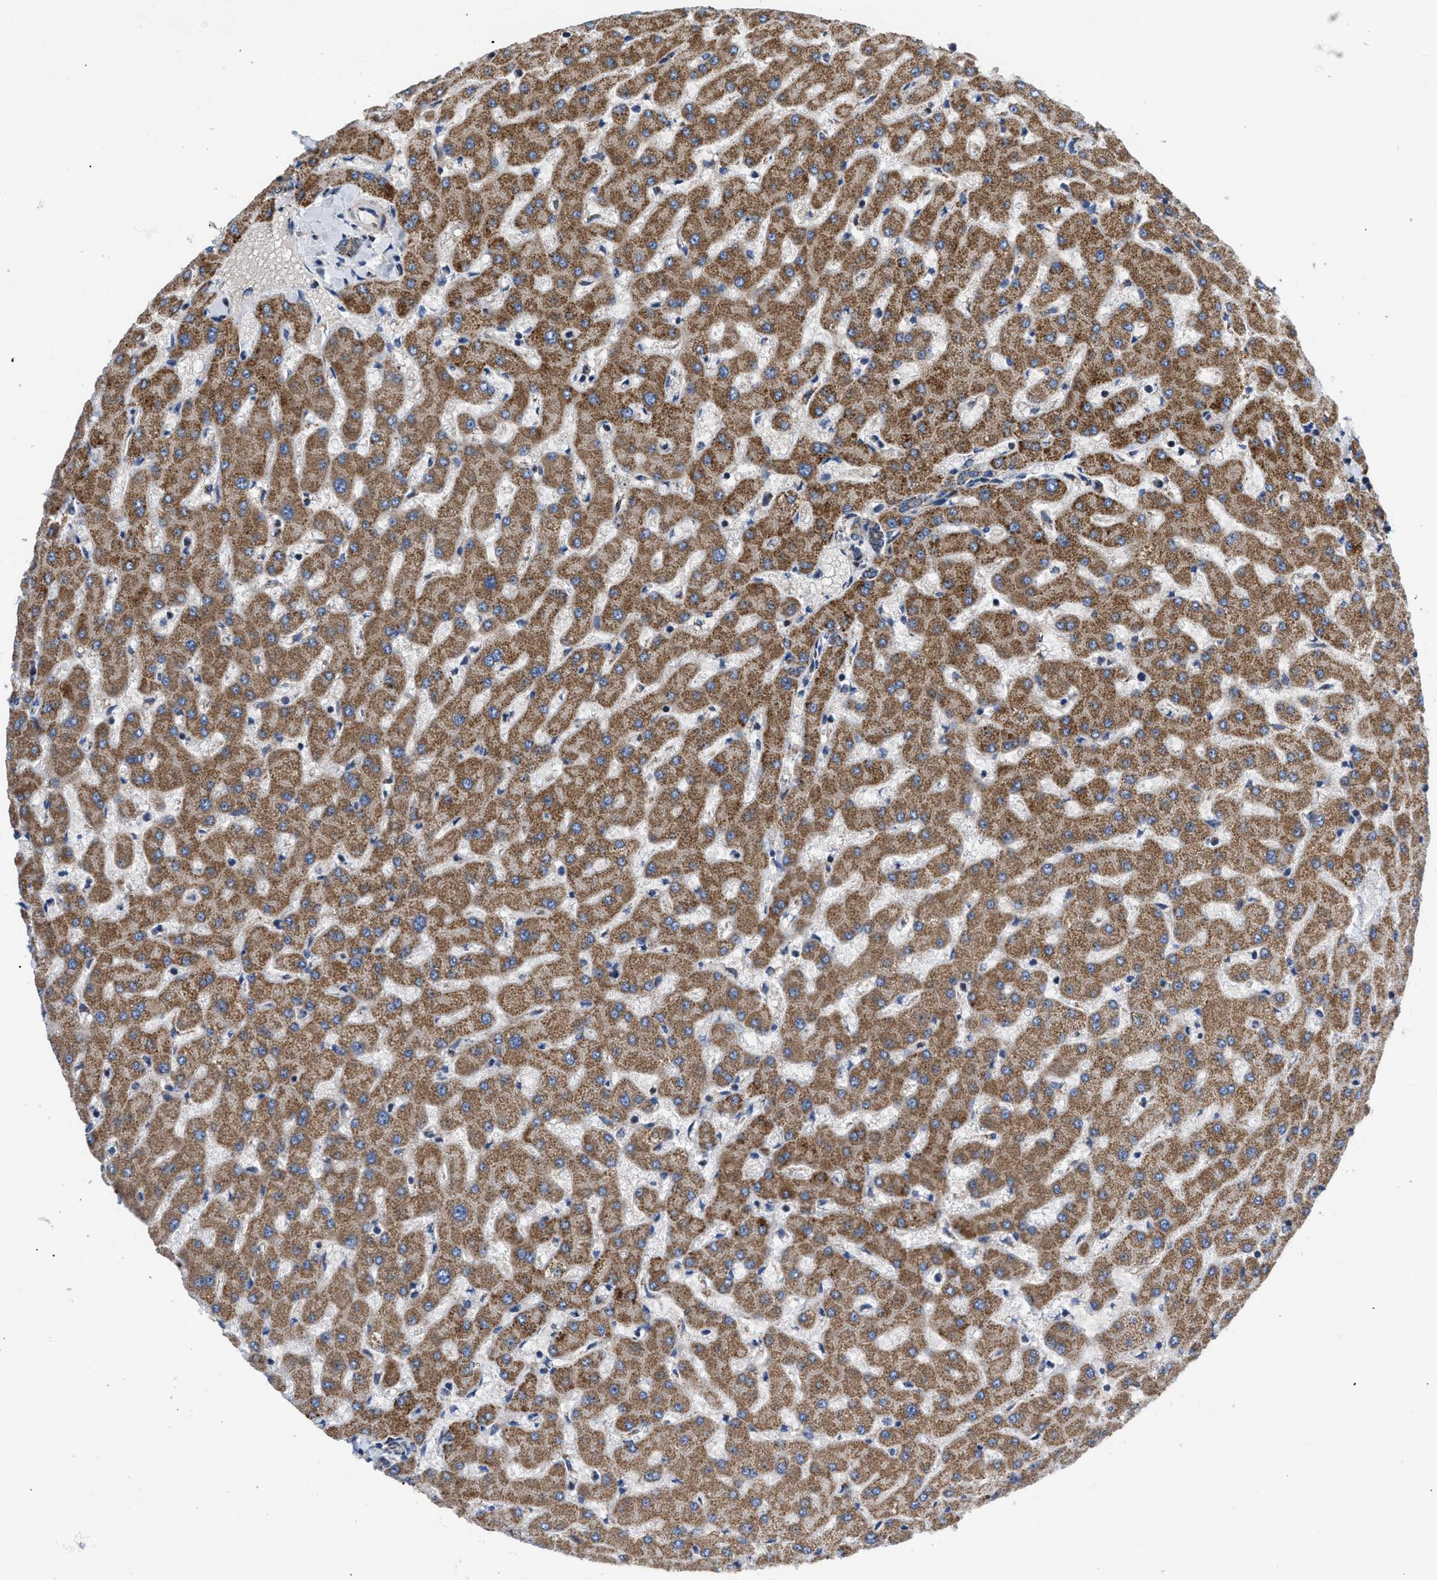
{"staining": {"intensity": "moderate", "quantity": ">75%", "location": "cytoplasmic/membranous"}, "tissue": "liver", "cell_type": "Cholangiocytes", "image_type": "normal", "snomed": [{"axis": "morphology", "description": "Normal tissue, NOS"}, {"axis": "topography", "description": "Liver"}], "caption": "IHC of normal liver exhibits medium levels of moderate cytoplasmic/membranous staining in approximately >75% of cholangiocytes.", "gene": "OPTN", "patient": {"sex": "female", "age": 63}}